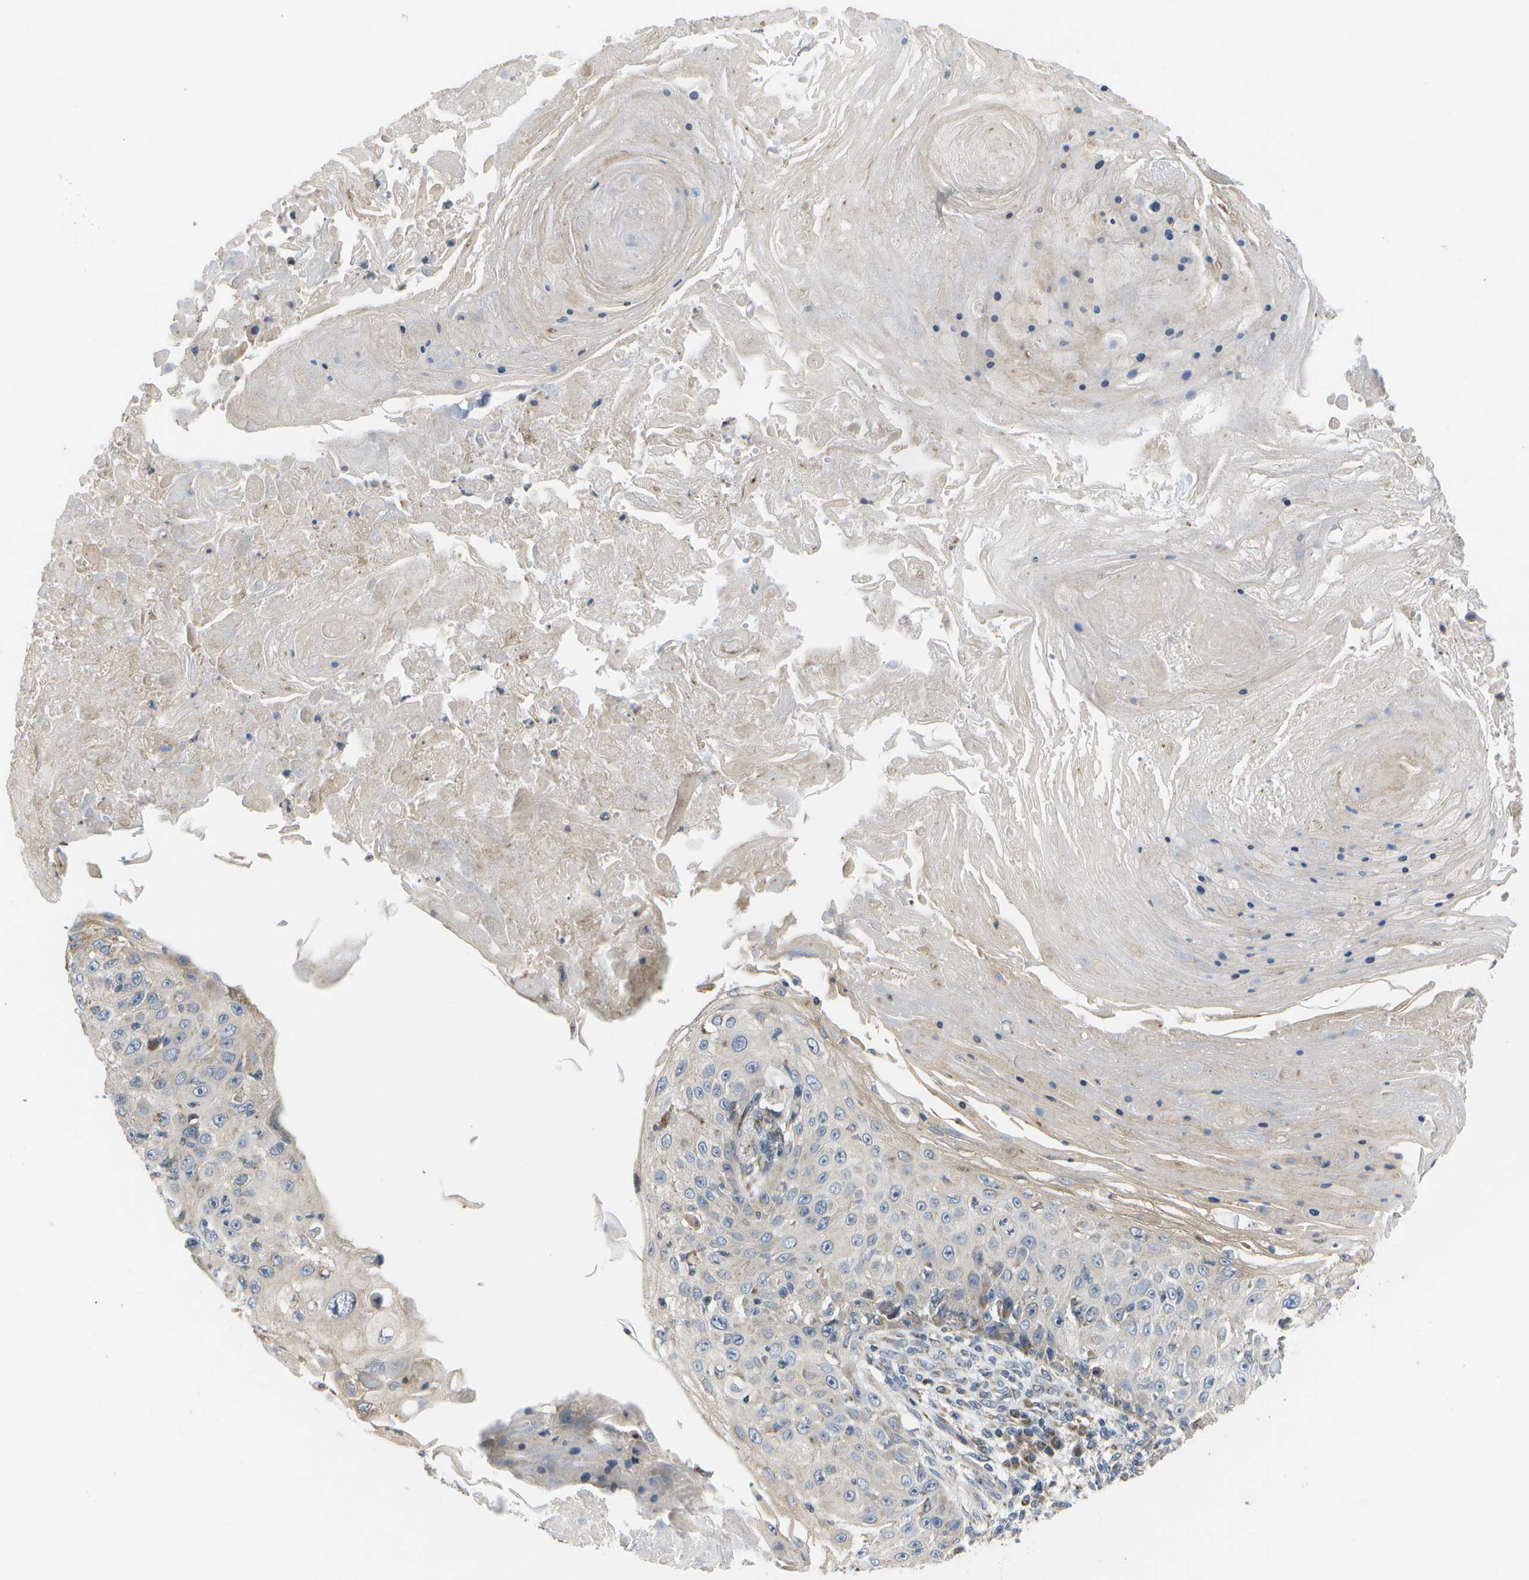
{"staining": {"intensity": "negative", "quantity": "none", "location": "none"}, "tissue": "skin cancer", "cell_type": "Tumor cells", "image_type": "cancer", "snomed": [{"axis": "morphology", "description": "Squamous cell carcinoma, NOS"}, {"axis": "topography", "description": "Skin"}], "caption": "The histopathology image shows no staining of tumor cells in squamous cell carcinoma (skin).", "gene": "HADHA", "patient": {"sex": "male", "age": 86}}